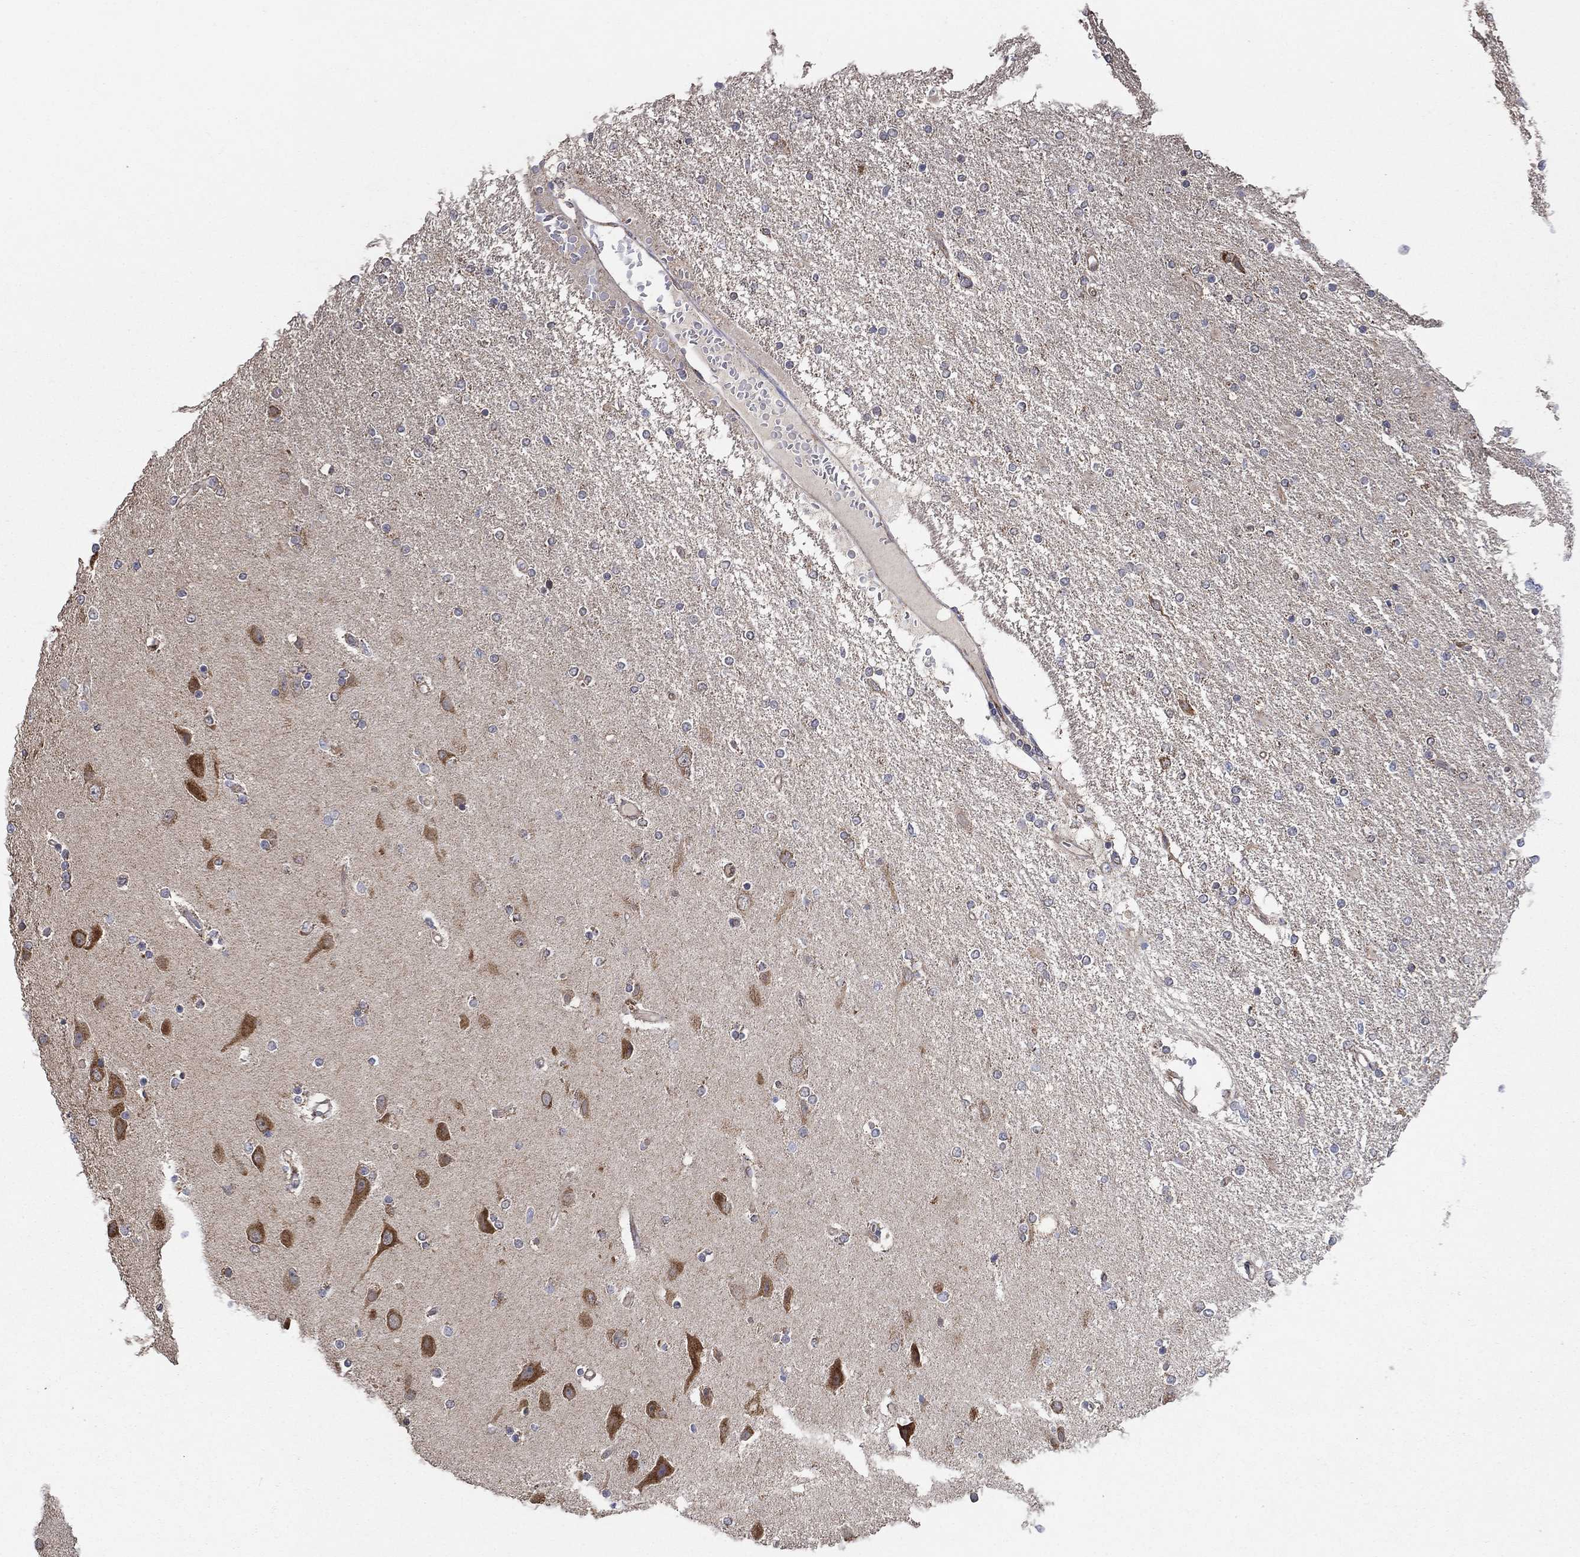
{"staining": {"intensity": "moderate", "quantity": "<25%", "location": "cytoplasmic/membranous"}, "tissue": "glioma", "cell_type": "Tumor cells", "image_type": "cancer", "snomed": [{"axis": "morphology", "description": "Glioma, malignant, High grade"}, {"axis": "topography", "description": "Cerebral cortex"}], "caption": "This is a micrograph of IHC staining of malignant glioma (high-grade), which shows moderate positivity in the cytoplasmic/membranous of tumor cells.", "gene": "HID1", "patient": {"sex": "male", "age": 70}}